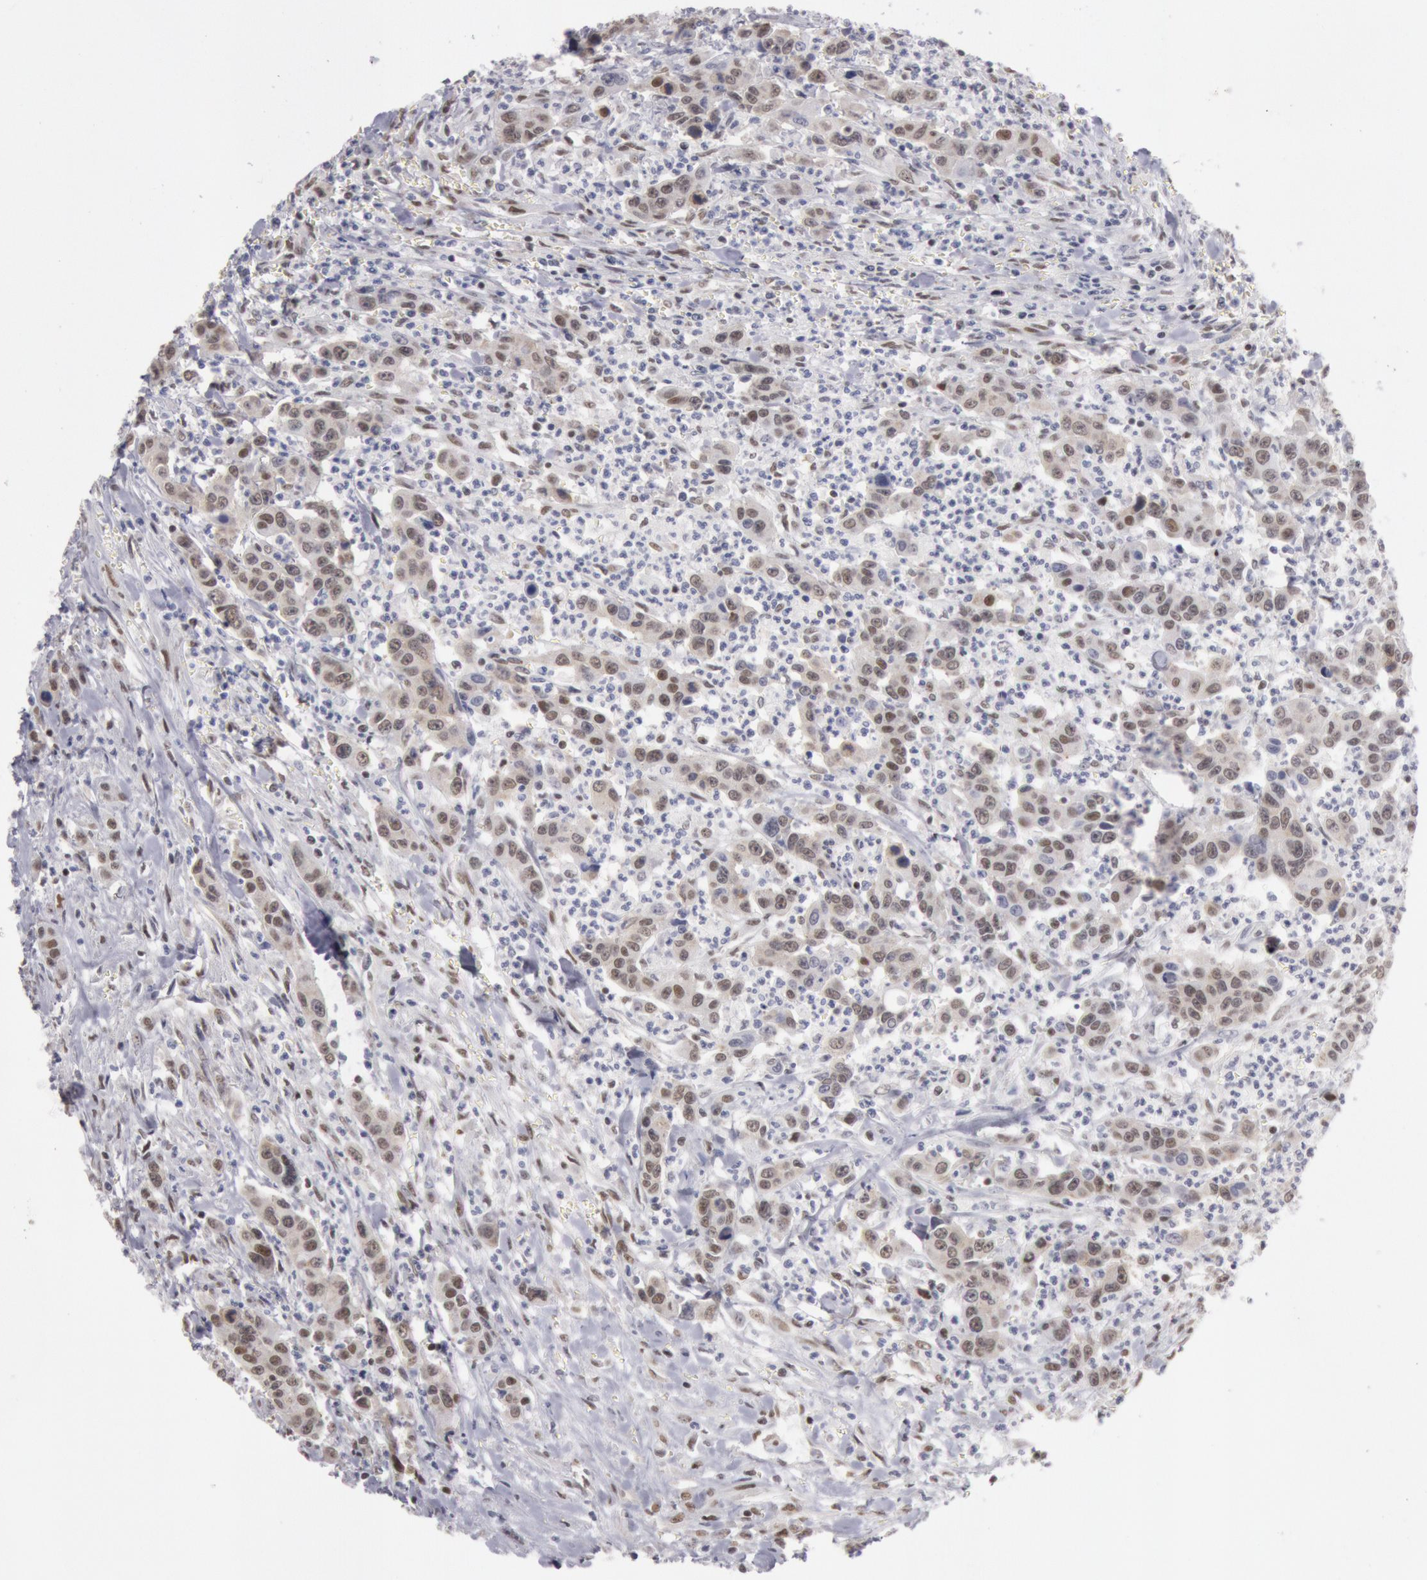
{"staining": {"intensity": "weak", "quantity": "25%-75%", "location": "nuclear"}, "tissue": "urothelial cancer", "cell_type": "Tumor cells", "image_type": "cancer", "snomed": [{"axis": "morphology", "description": "Urothelial carcinoma, High grade"}, {"axis": "topography", "description": "Urinary bladder"}], "caption": "This micrograph reveals IHC staining of urothelial cancer, with low weak nuclear expression in approximately 25%-75% of tumor cells.", "gene": "ESS2", "patient": {"sex": "male", "age": 86}}